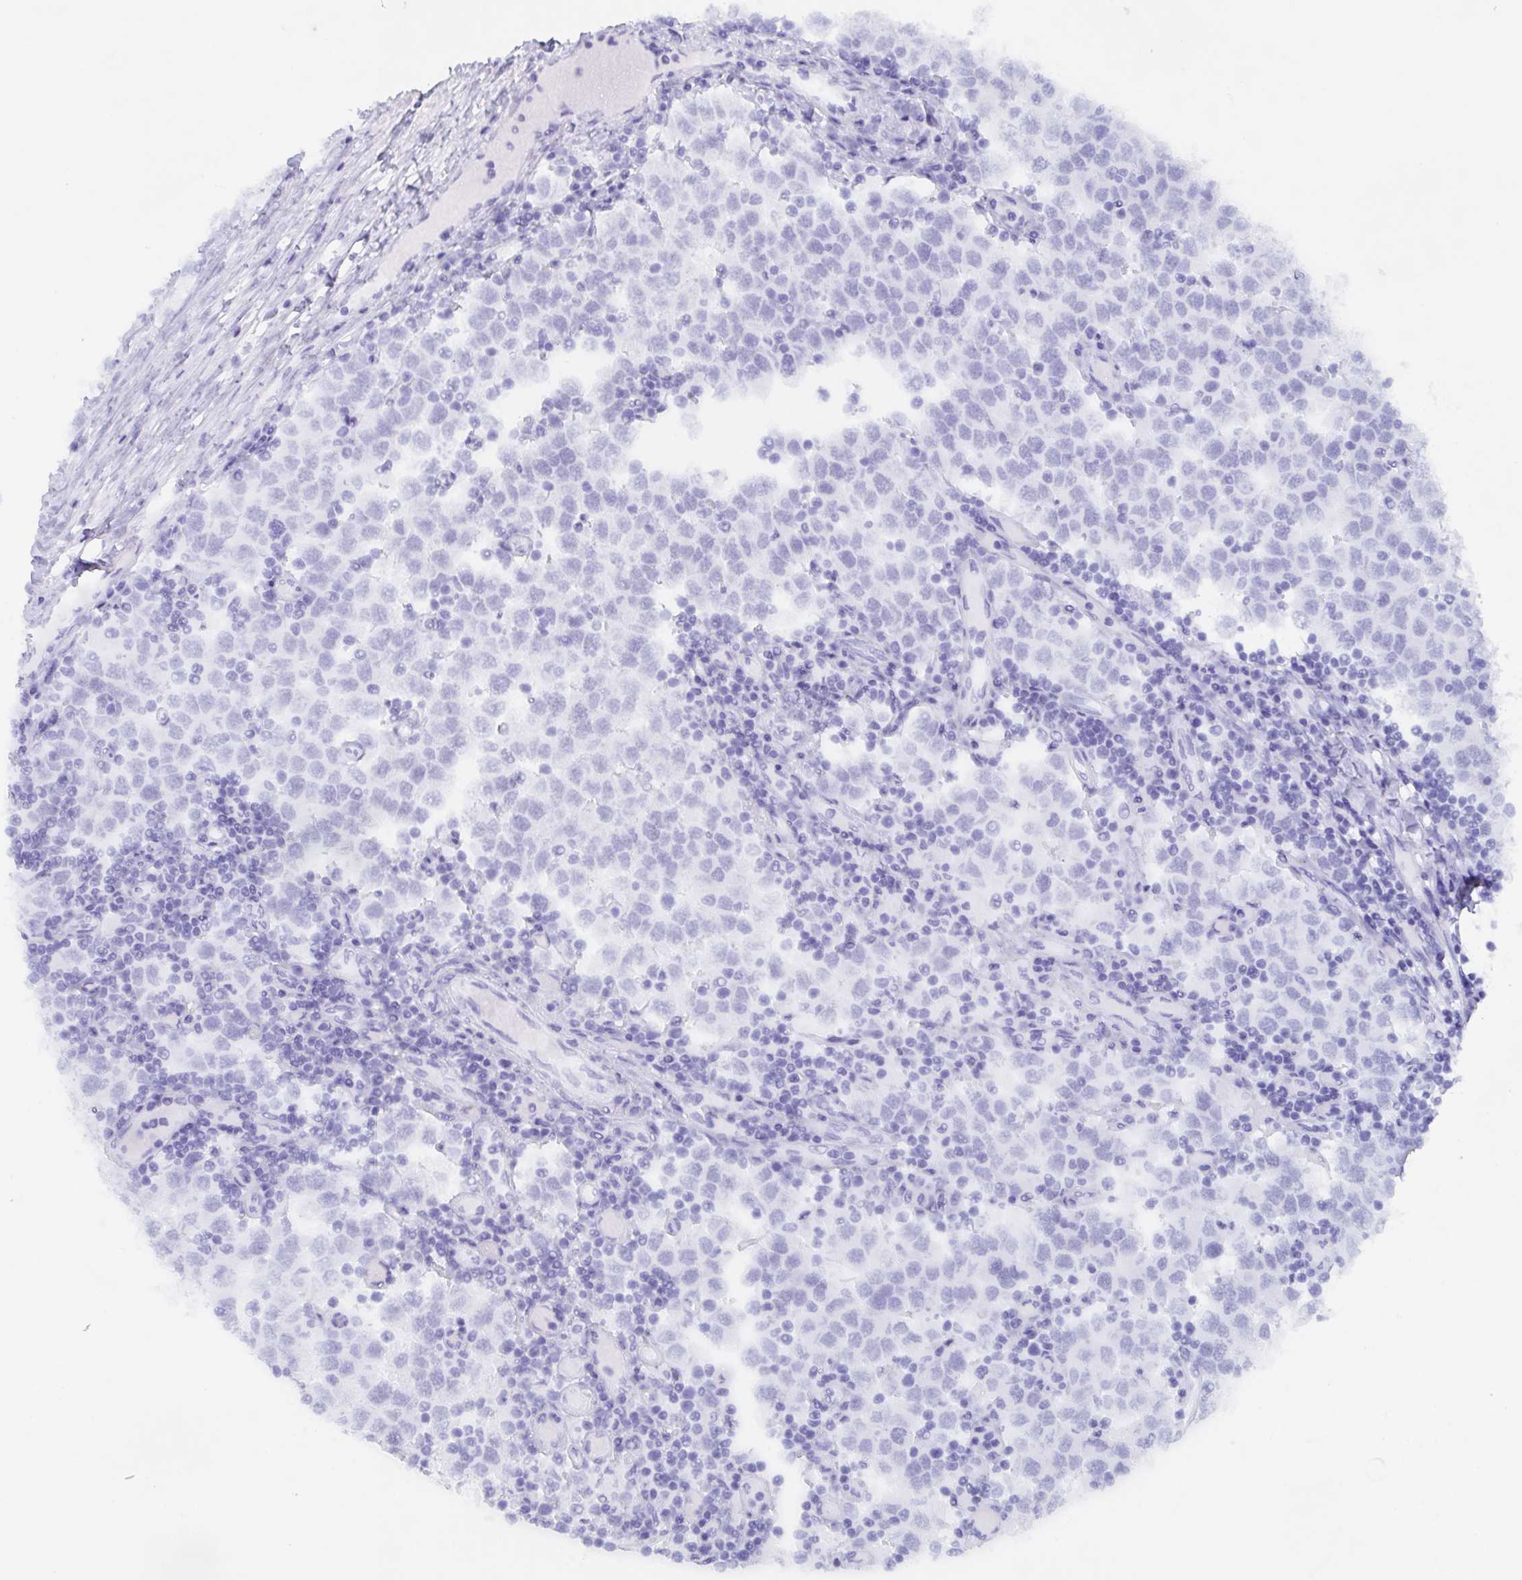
{"staining": {"intensity": "negative", "quantity": "none", "location": "none"}, "tissue": "testis cancer", "cell_type": "Tumor cells", "image_type": "cancer", "snomed": [{"axis": "morphology", "description": "Seminoma, NOS"}, {"axis": "topography", "description": "Testis"}], "caption": "A histopathology image of testis seminoma stained for a protein demonstrates no brown staining in tumor cells.", "gene": "POU2F3", "patient": {"sex": "male", "age": 34}}